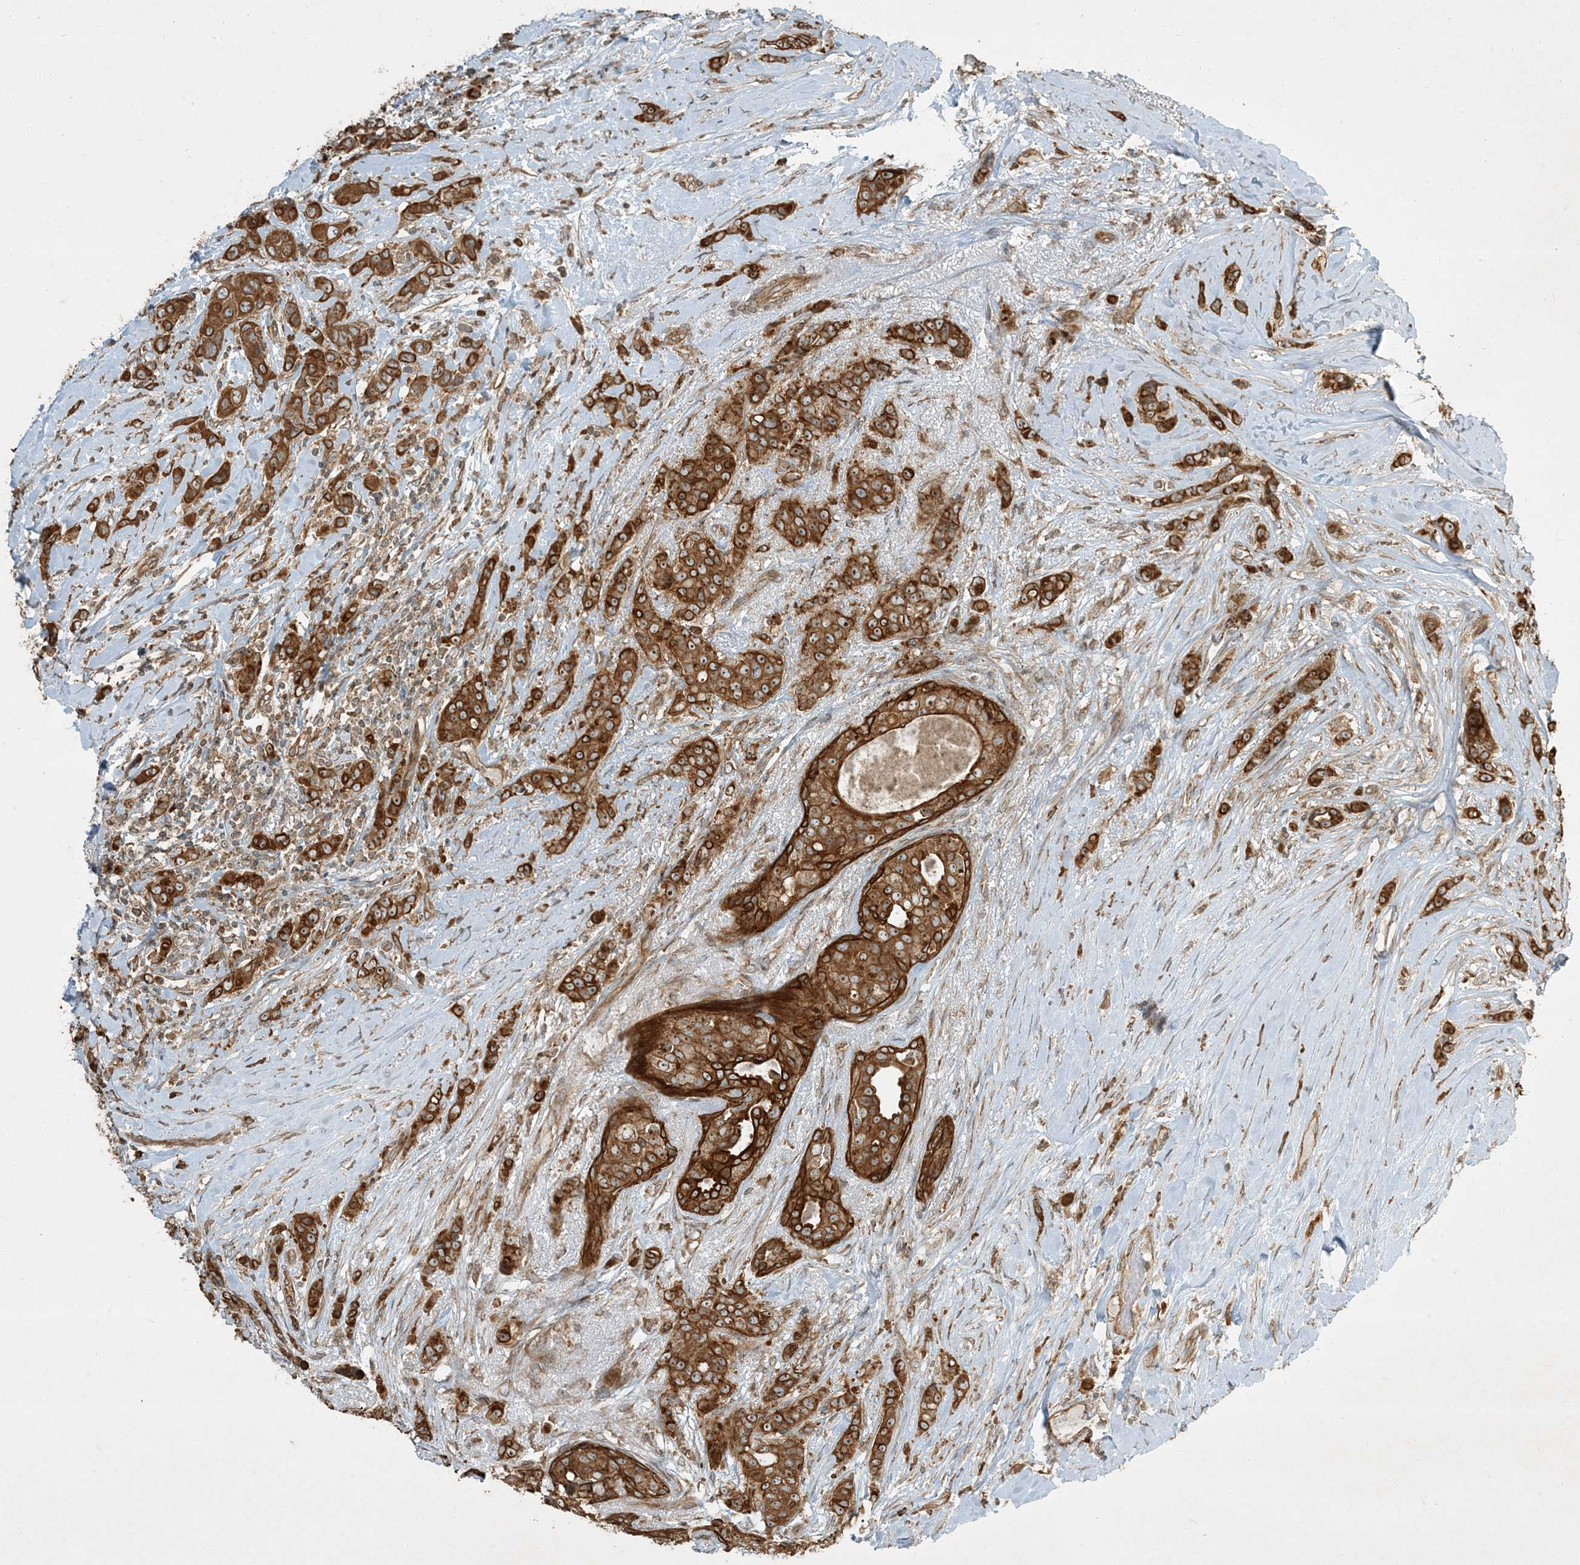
{"staining": {"intensity": "strong", "quantity": ">75%", "location": "cytoplasmic/membranous"}, "tissue": "breast cancer", "cell_type": "Tumor cells", "image_type": "cancer", "snomed": [{"axis": "morphology", "description": "Lobular carcinoma"}, {"axis": "topography", "description": "Breast"}], "caption": "Breast cancer stained for a protein exhibits strong cytoplasmic/membranous positivity in tumor cells.", "gene": "COMMD8", "patient": {"sex": "female", "age": 51}}